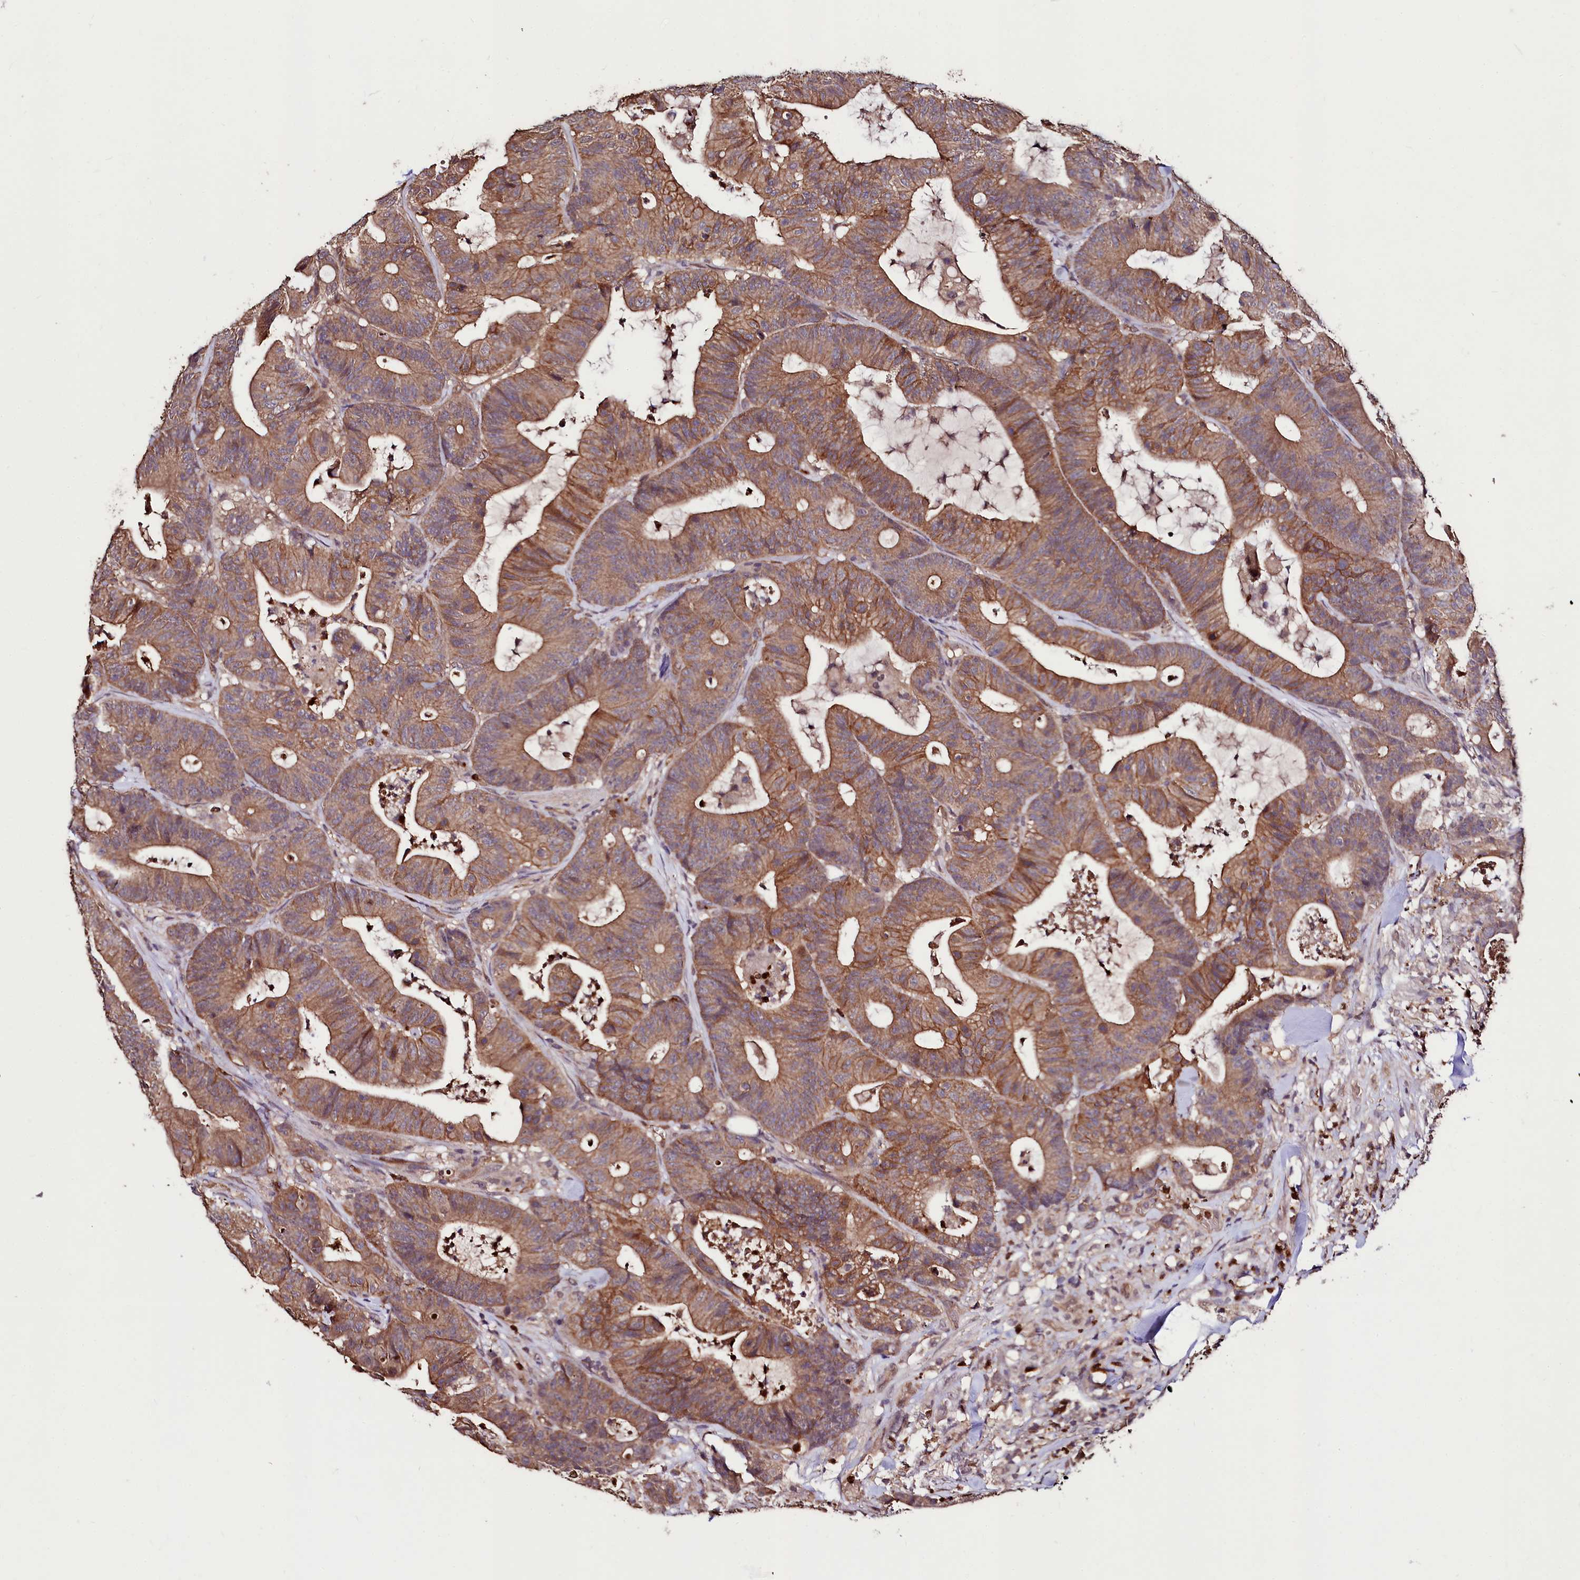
{"staining": {"intensity": "moderate", "quantity": ">75%", "location": "cytoplasmic/membranous"}, "tissue": "colorectal cancer", "cell_type": "Tumor cells", "image_type": "cancer", "snomed": [{"axis": "morphology", "description": "Adenocarcinoma, NOS"}, {"axis": "topography", "description": "Colon"}], "caption": "There is medium levels of moderate cytoplasmic/membranous staining in tumor cells of adenocarcinoma (colorectal), as demonstrated by immunohistochemical staining (brown color).", "gene": "KLRB1", "patient": {"sex": "female", "age": 84}}